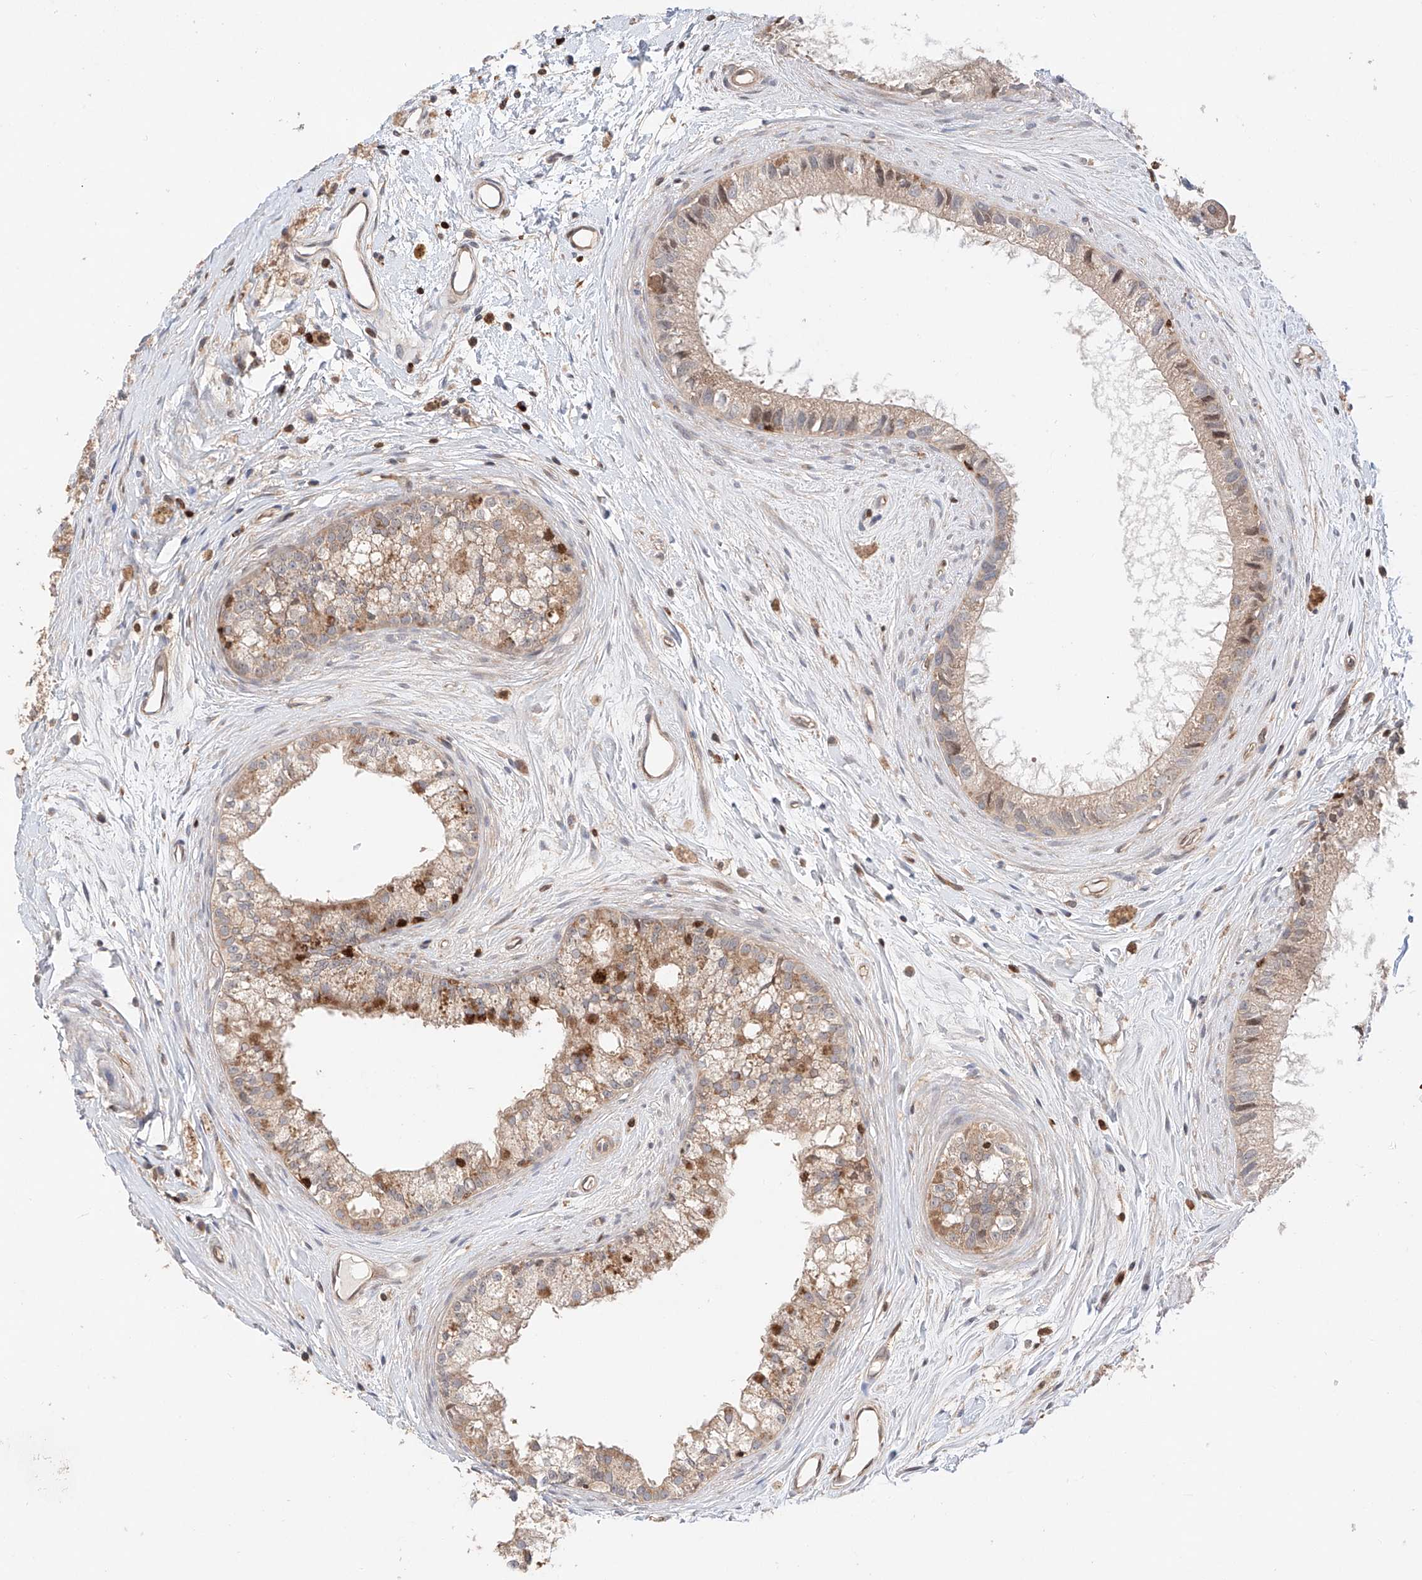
{"staining": {"intensity": "weak", "quantity": ">75%", "location": "cytoplasmic/membranous"}, "tissue": "epididymis", "cell_type": "Glandular cells", "image_type": "normal", "snomed": [{"axis": "morphology", "description": "Normal tissue, NOS"}, {"axis": "topography", "description": "Epididymis"}], "caption": "Weak cytoplasmic/membranous expression is seen in approximately >75% of glandular cells in unremarkable epididymis. (DAB (3,3'-diaminobenzidine) IHC with brightfield microscopy, high magnification).", "gene": "IGSF22", "patient": {"sex": "male", "age": 34}}